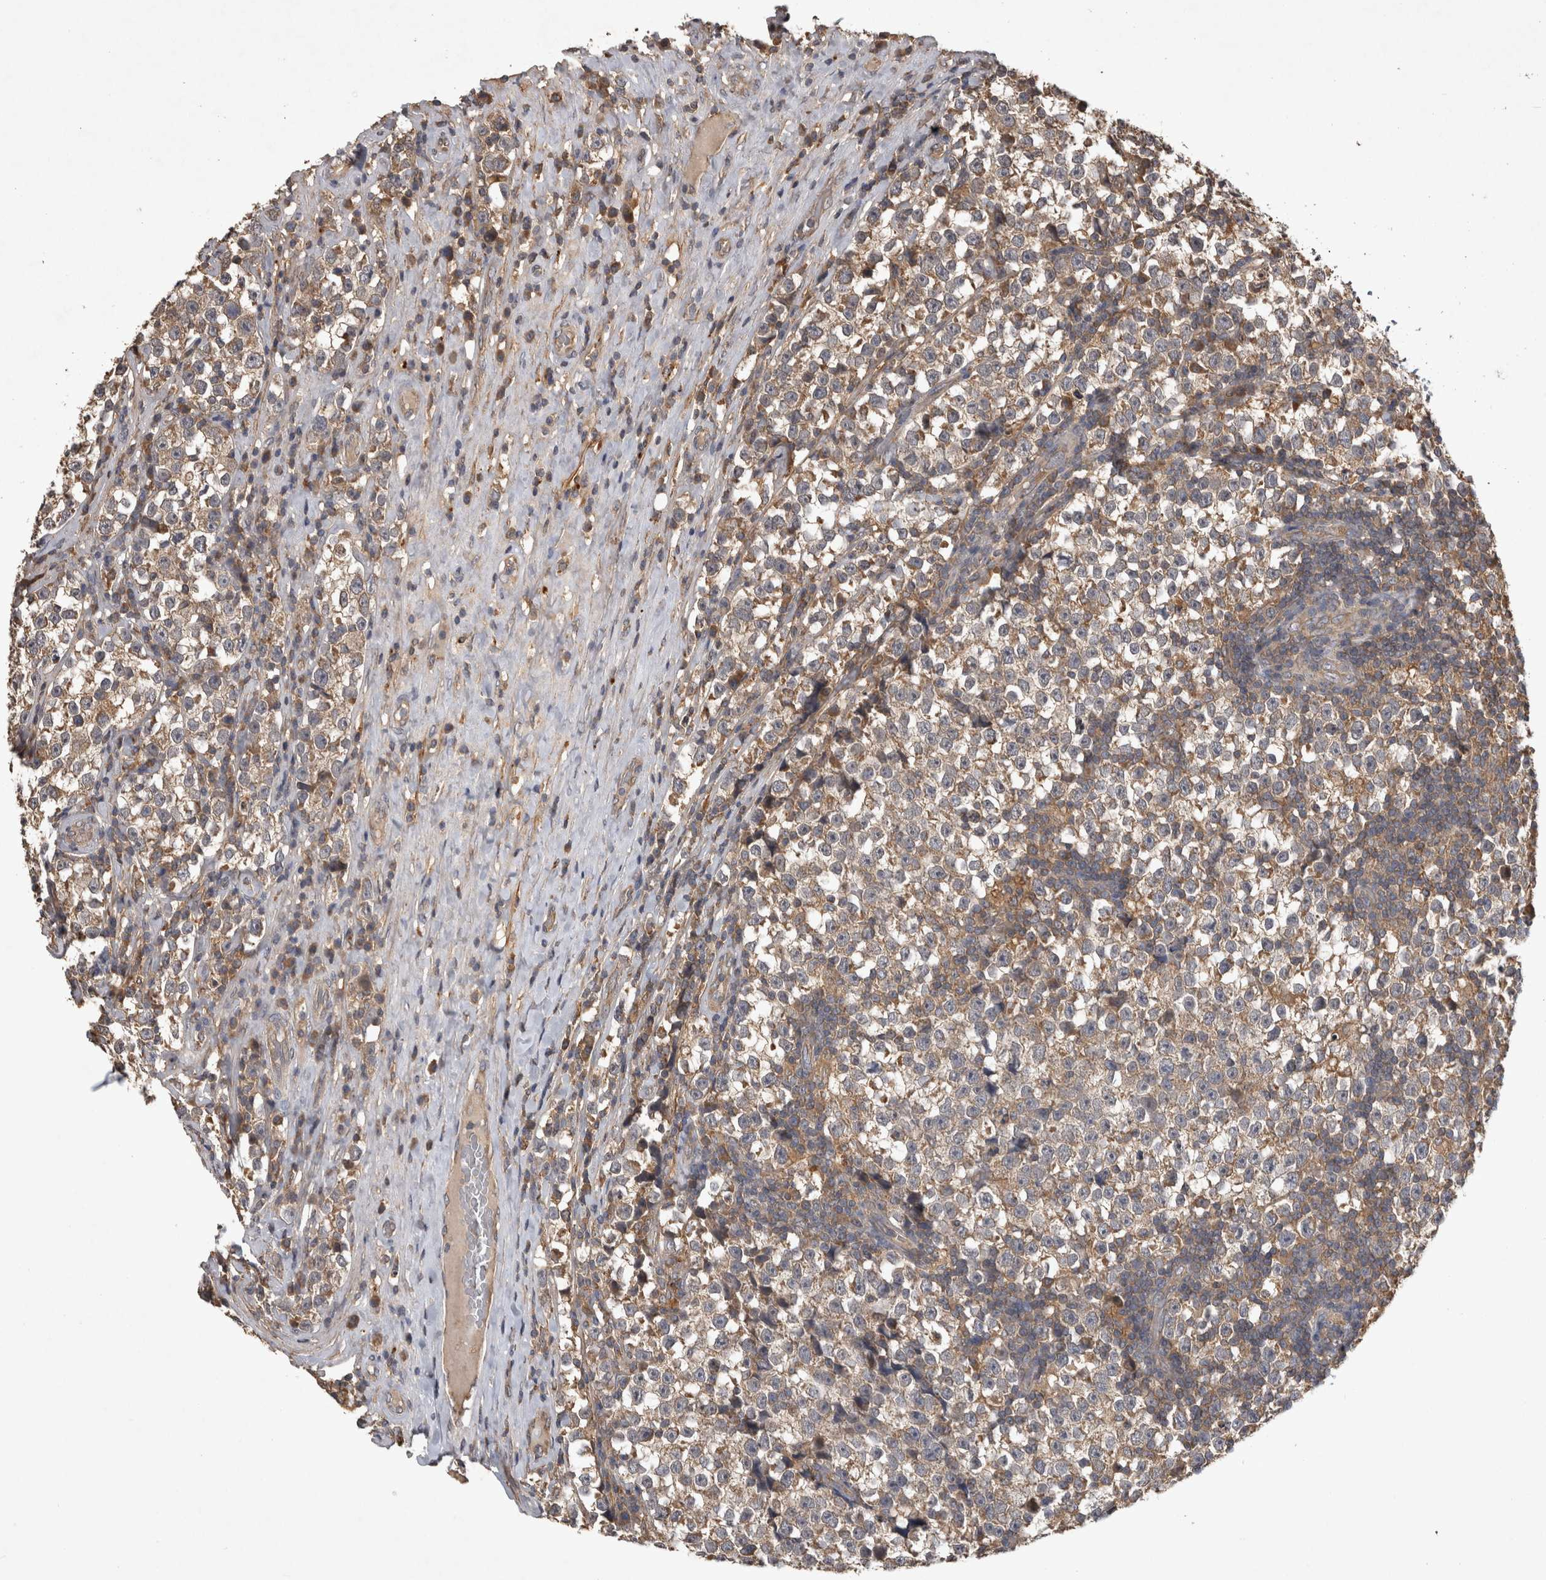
{"staining": {"intensity": "weak", "quantity": ">75%", "location": "cytoplasmic/membranous"}, "tissue": "testis cancer", "cell_type": "Tumor cells", "image_type": "cancer", "snomed": [{"axis": "morphology", "description": "Normal tissue, NOS"}, {"axis": "morphology", "description": "Seminoma, NOS"}, {"axis": "topography", "description": "Testis"}], "caption": "Human testis seminoma stained with a protein marker reveals weak staining in tumor cells.", "gene": "TRMT61B", "patient": {"sex": "male", "age": 43}}